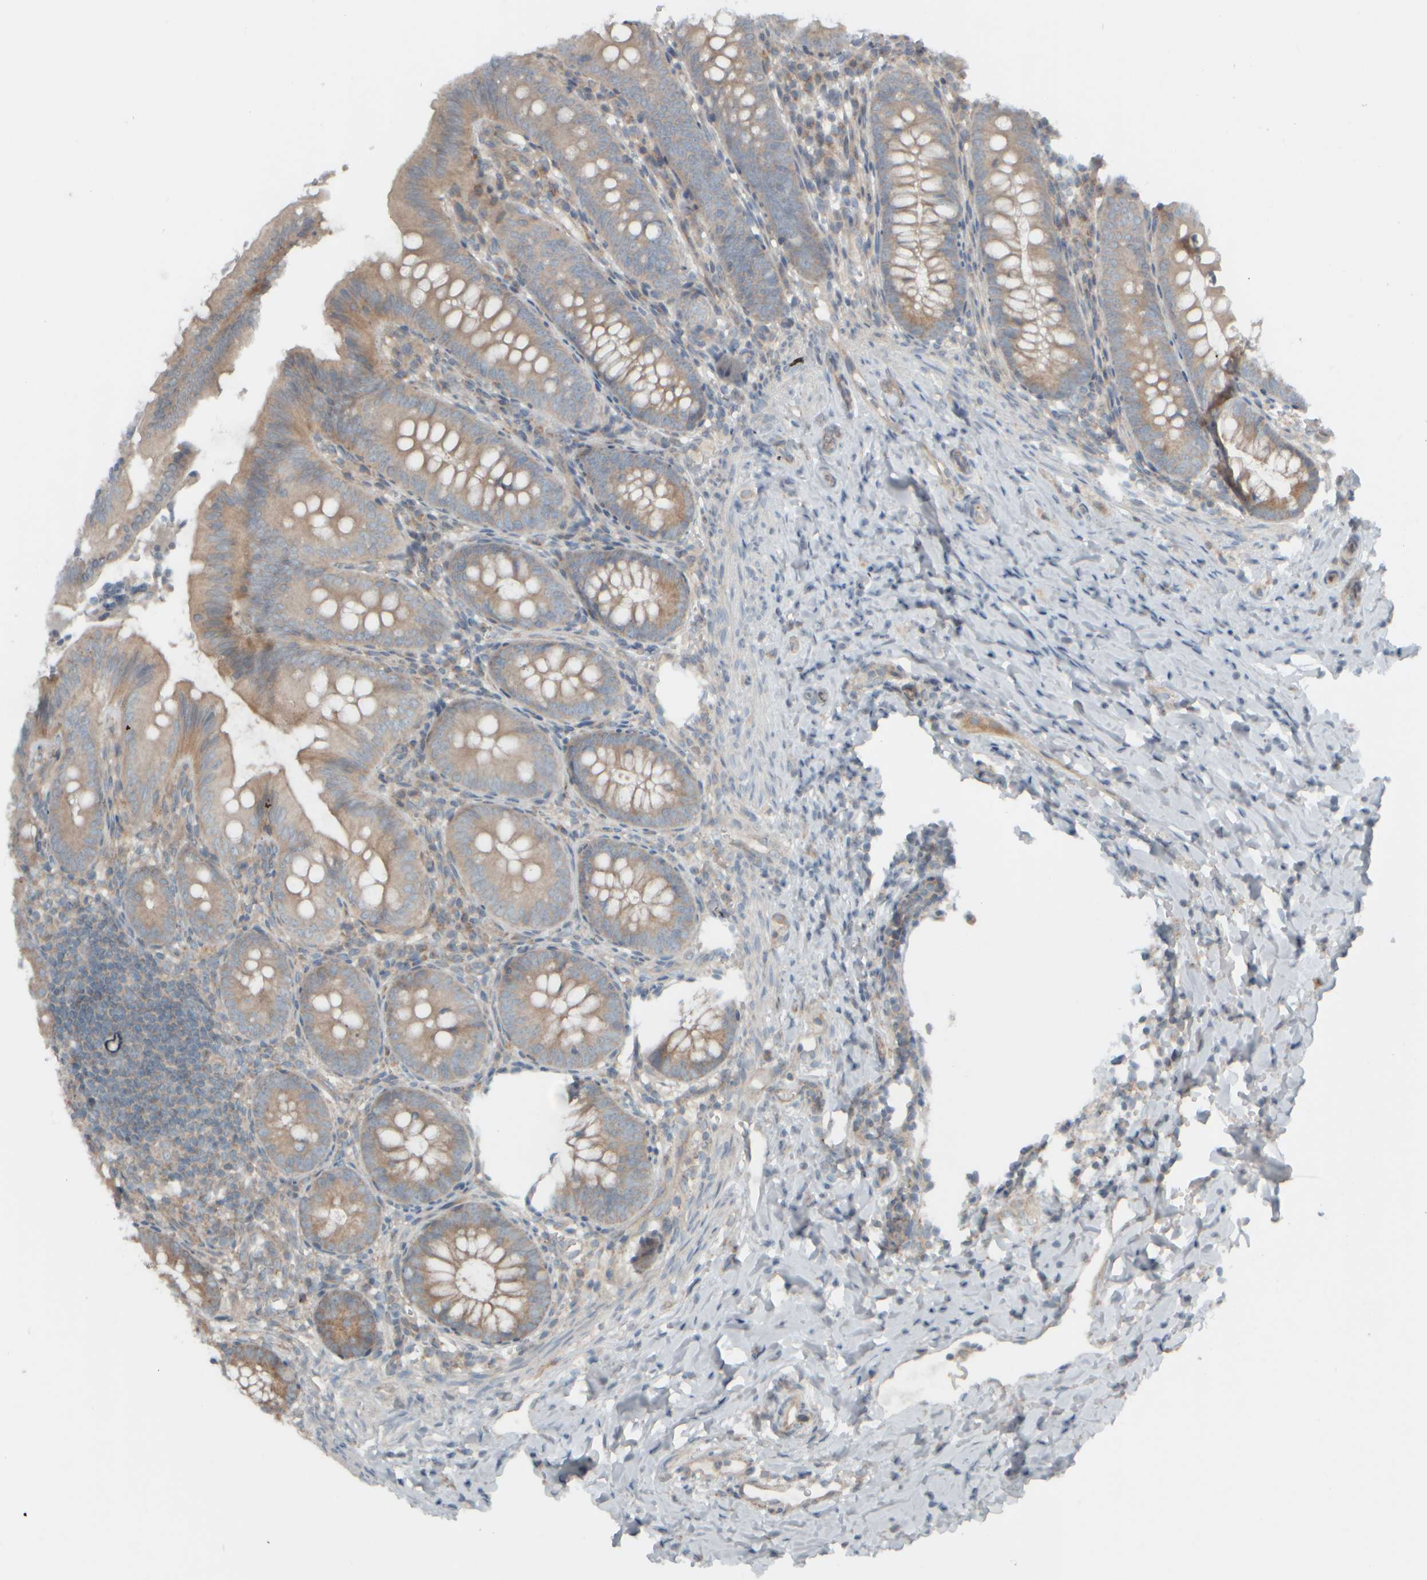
{"staining": {"intensity": "moderate", "quantity": ">75%", "location": "cytoplasmic/membranous"}, "tissue": "appendix", "cell_type": "Glandular cells", "image_type": "normal", "snomed": [{"axis": "morphology", "description": "Normal tissue, NOS"}, {"axis": "topography", "description": "Appendix"}], "caption": "Approximately >75% of glandular cells in benign human appendix show moderate cytoplasmic/membranous protein positivity as visualized by brown immunohistochemical staining.", "gene": "HGS", "patient": {"sex": "male", "age": 1}}